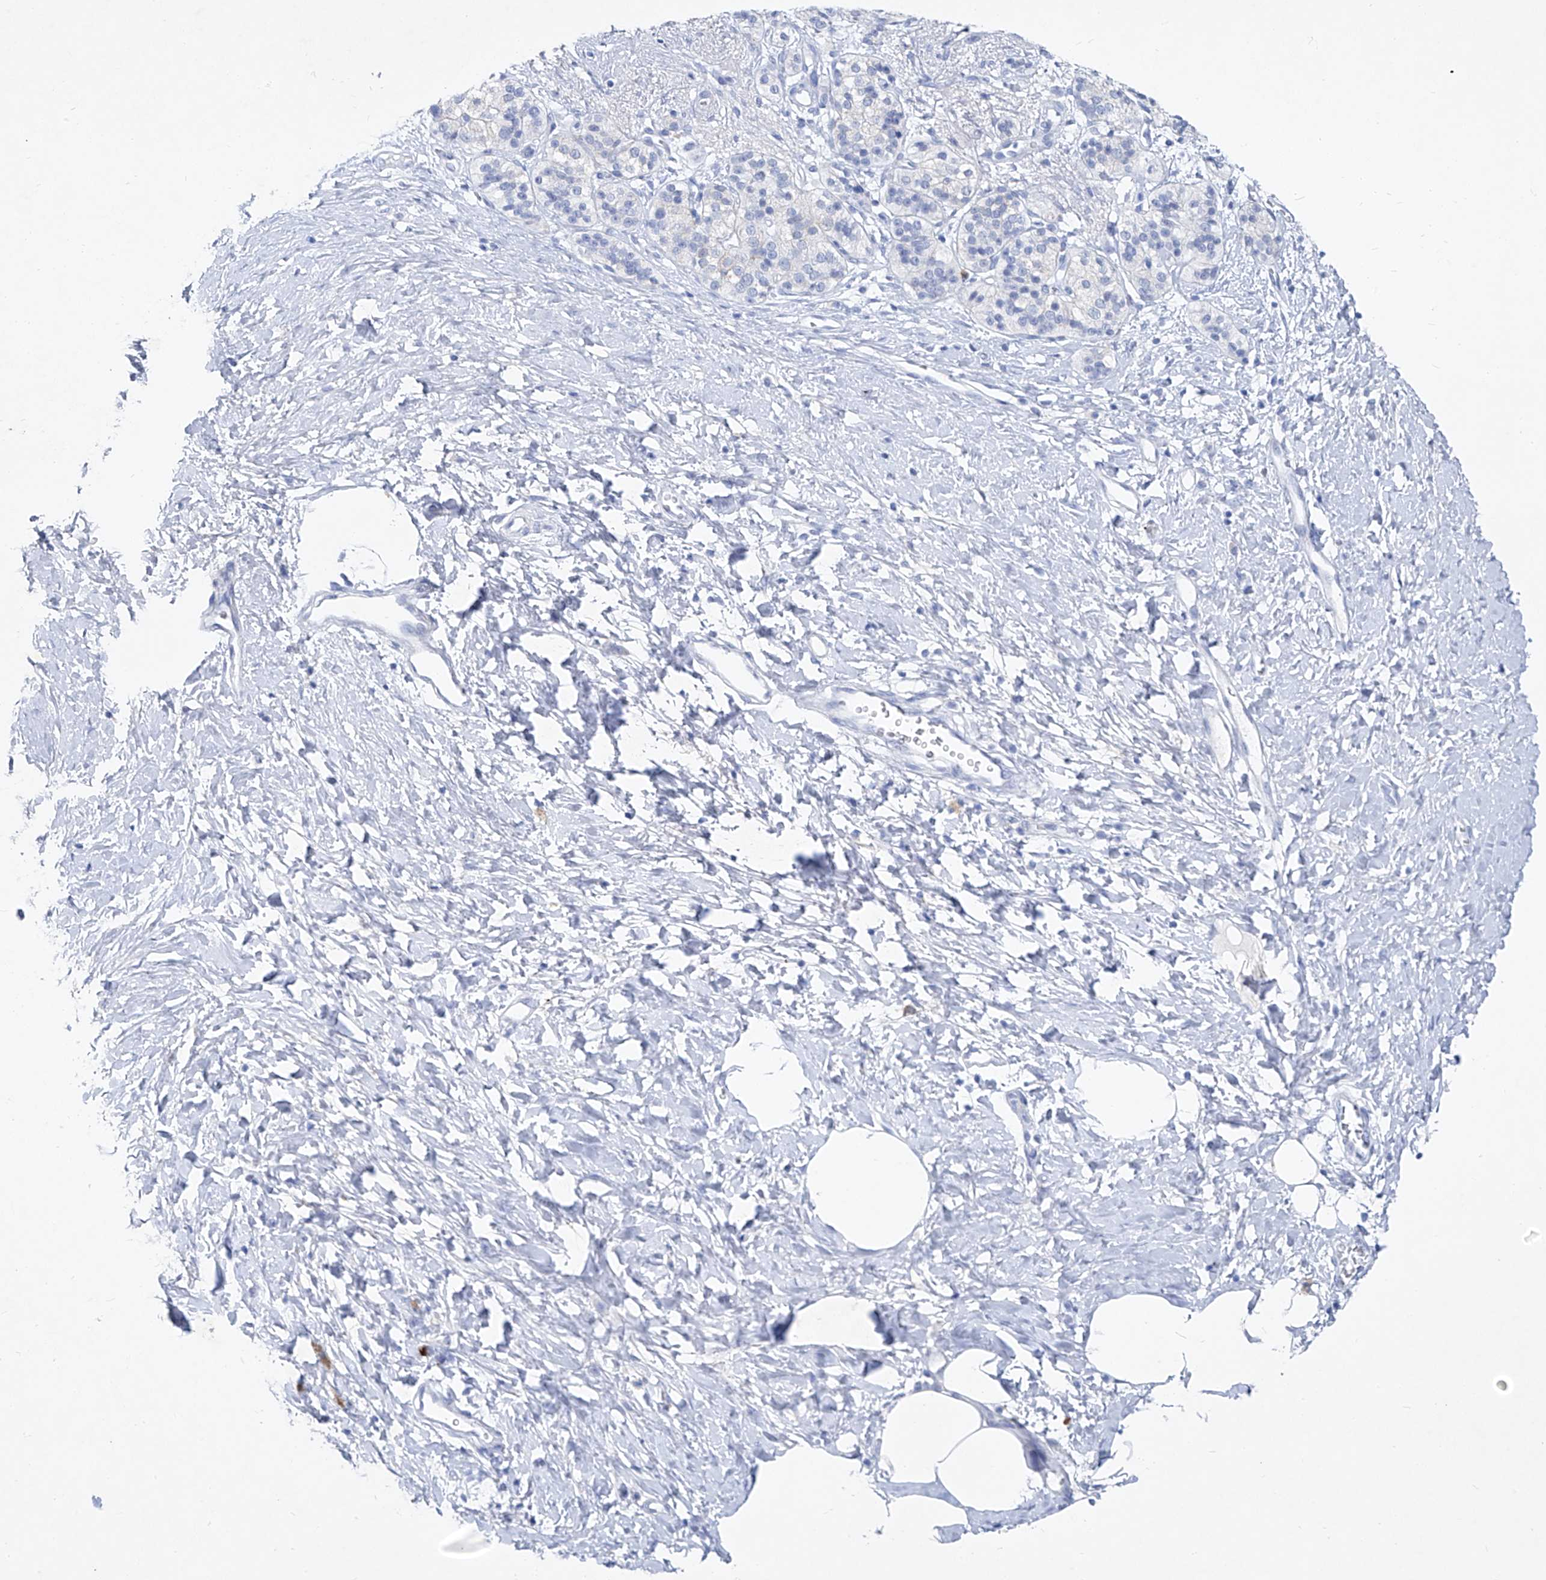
{"staining": {"intensity": "negative", "quantity": "none", "location": "none"}, "tissue": "pancreatic cancer", "cell_type": "Tumor cells", "image_type": "cancer", "snomed": [{"axis": "morphology", "description": "Adenocarcinoma, NOS"}, {"axis": "topography", "description": "Pancreas"}], "caption": "Adenocarcinoma (pancreatic) was stained to show a protein in brown. There is no significant positivity in tumor cells.", "gene": "FRS3", "patient": {"sex": "male", "age": 50}}